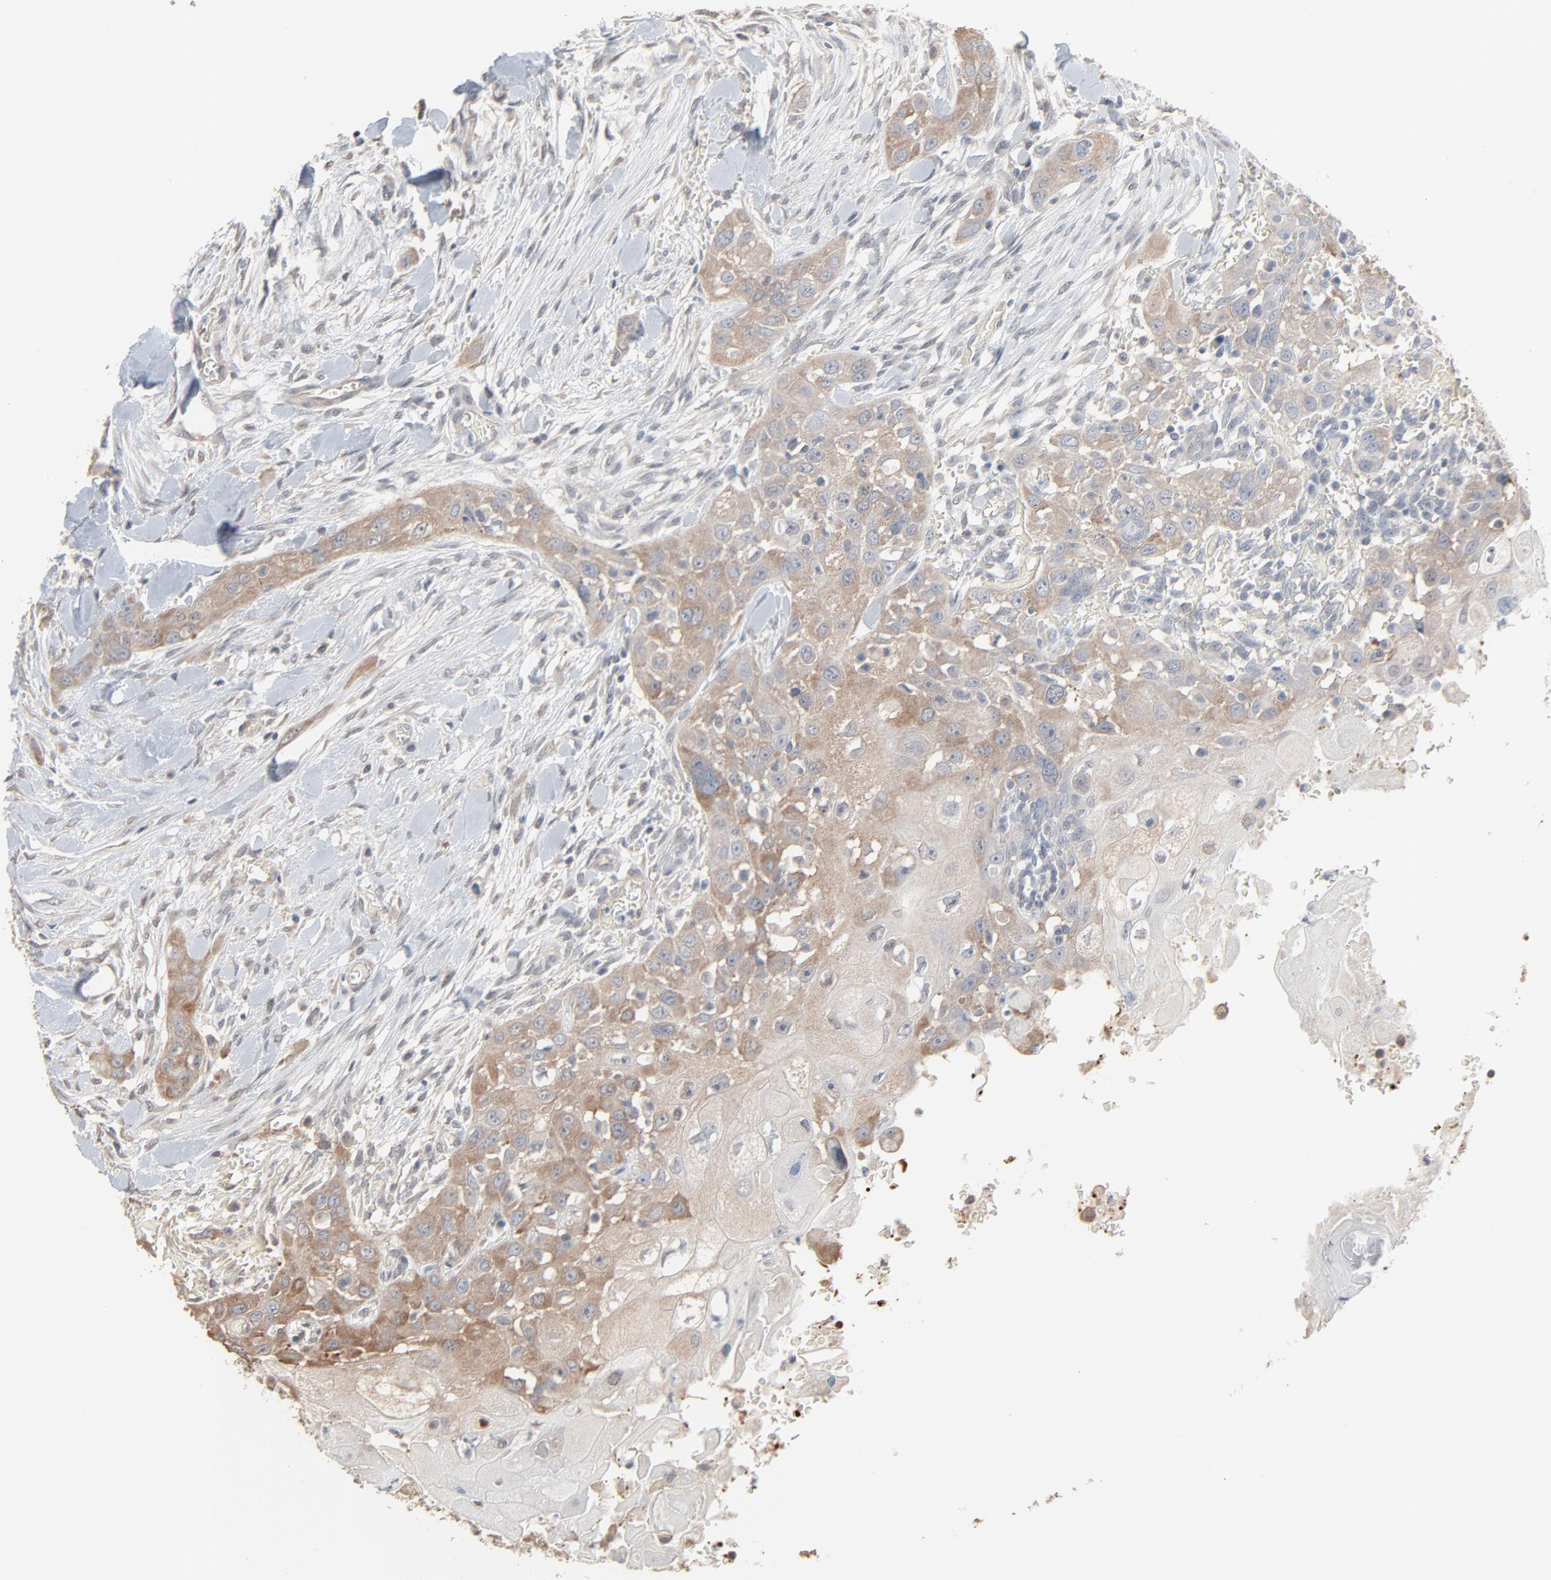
{"staining": {"intensity": "weak", "quantity": ">75%", "location": "cytoplasmic/membranous"}, "tissue": "head and neck cancer", "cell_type": "Tumor cells", "image_type": "cancer", "snomed": [{"axis": "morphology", "description": "Neoplasm, malignant, NOS"}, {"axis": "topography", "description": "Salivary gland"}, {"axis": "topography", "description": "Head-Neck"}], "caption": "Protein expression by immunohistochemistry (IHC) reveals weak cytoplasmic/membranous positivity in approximately >75% of tumor cells in head and neck neoplasm (malignant). Immunohistochemistry (ihc) stains the protein of interest in brown and the nuclei are stained blue.", "gene": "CCT5", "patient": {"sex": "male", "age": 43}}